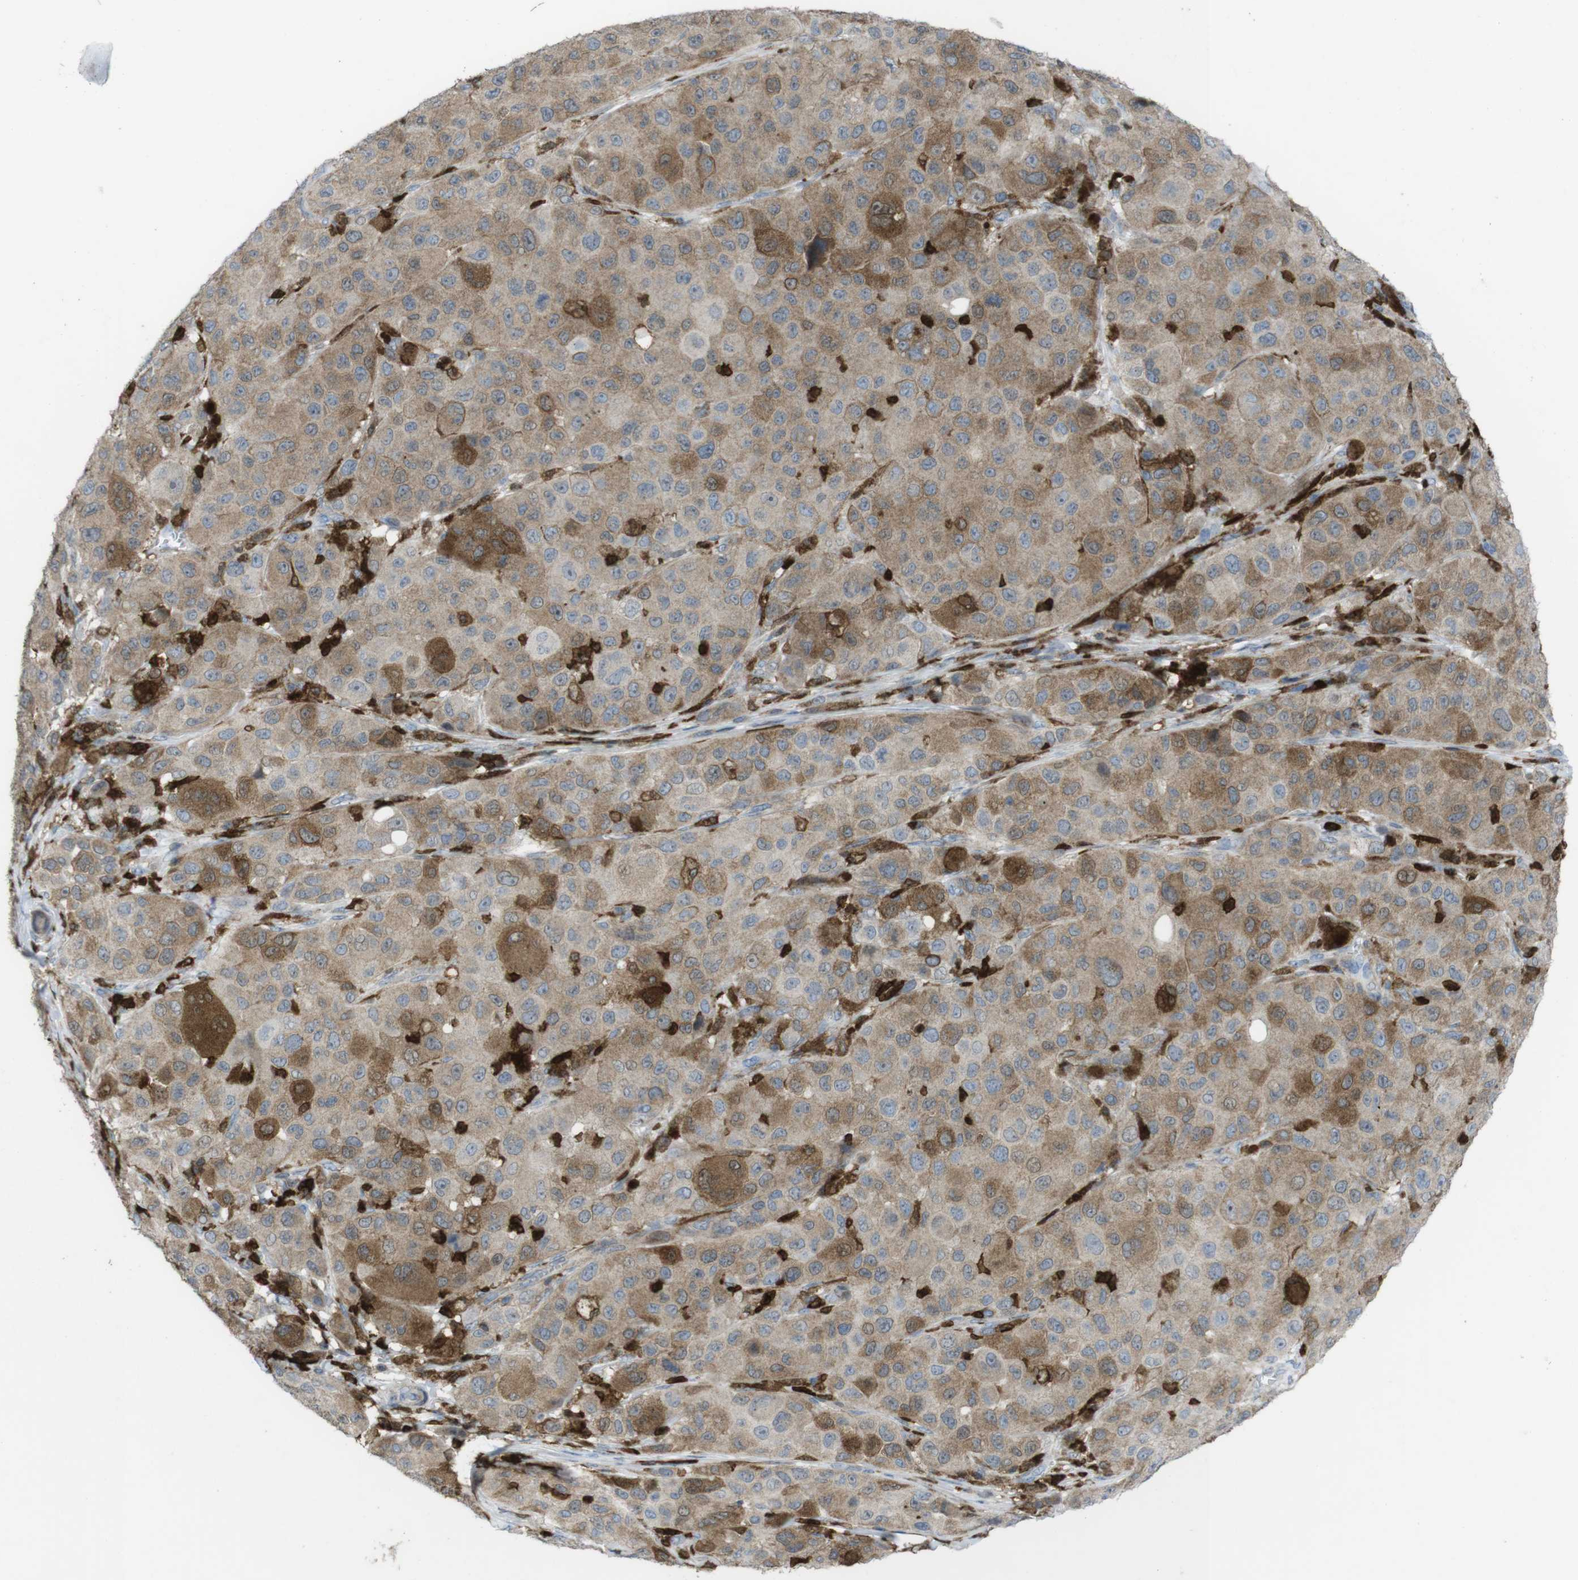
{"staining": {"intensity": "moderate", "quantity": ">75%", "location": "cytoplasmic/membranous"}, "tissue": "melanoma", "cell_type": "Tumor cells", "image_type": "cancer", "snomed": [{"axis": "morphology", "description": "Malignant melanoma, NOS"}, {"axis": "topography", "description": "Skin"}], "caption": "Malignant melanoma stained with a brown dye shows moderate cytoplasmic/membranous positive expression in approximately >75% of tumor cells.", "gene": "PRKCD", "patient": {"sex": "male", "age": 96}}